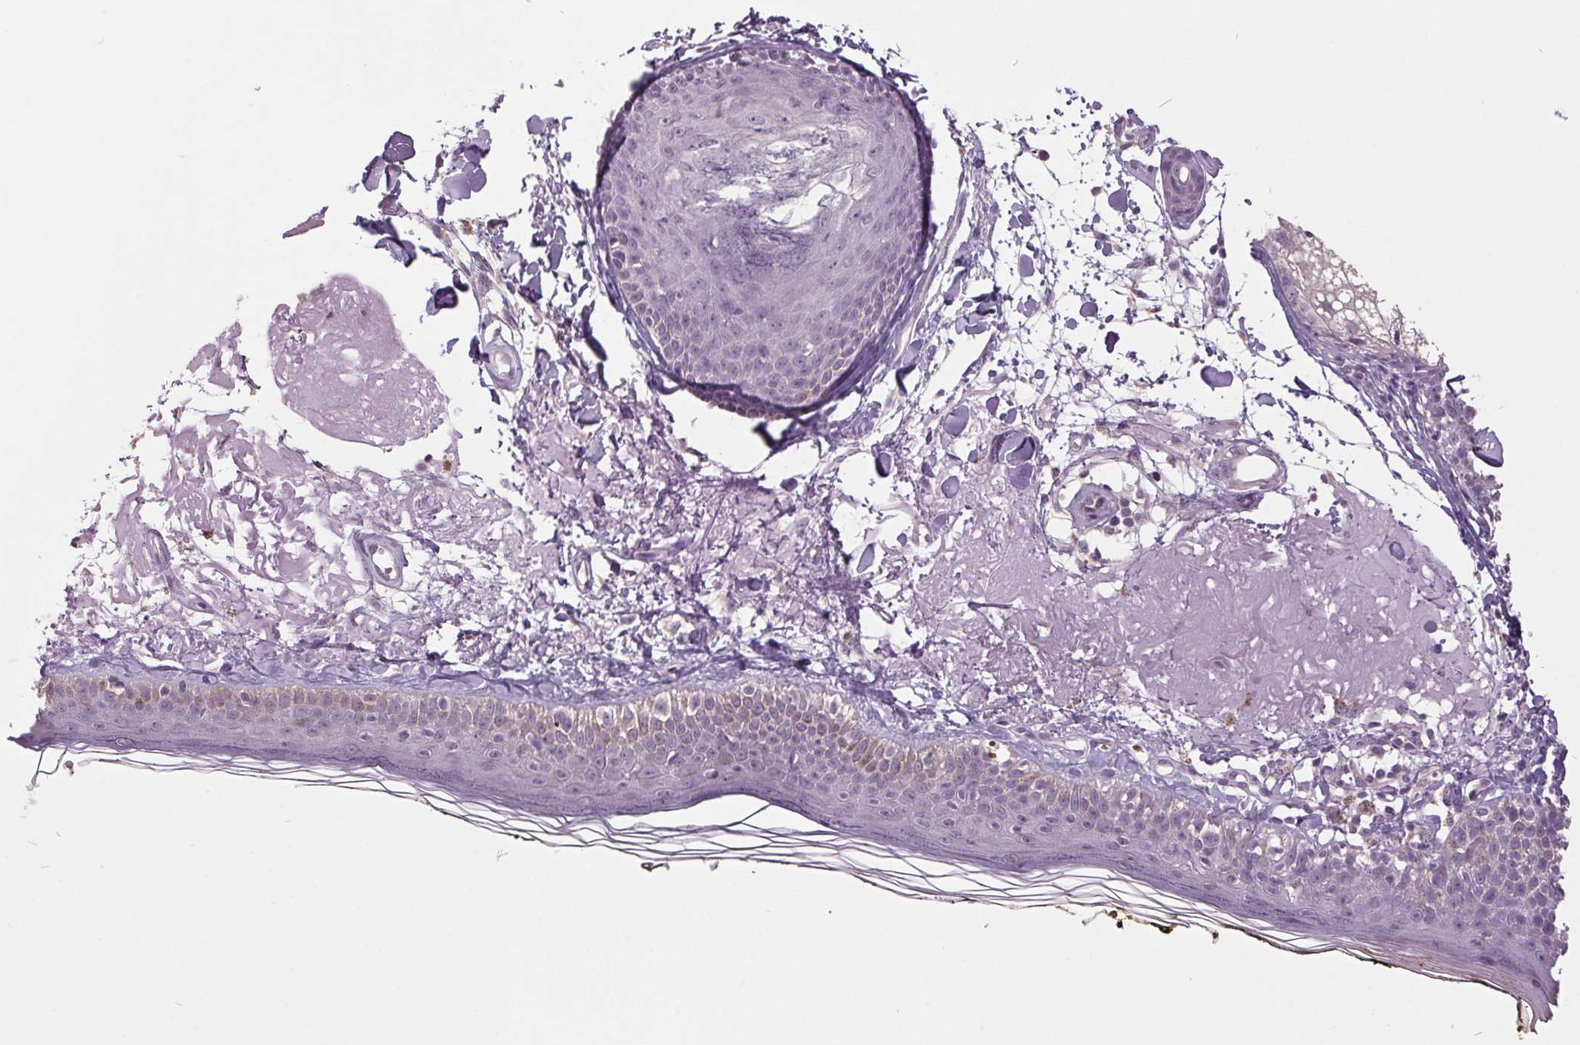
{"staining": {"intensity": "negative", "quantity": "none", "location": "none"}, "tissue": "skin", "cell_type": "Fibroblasts", "image_type": "normal", "snomed": [{"axis": "morphology", "description": "Normal tissue, NOS"}, {"axis": "topography", "description": "Skin"}], "caption": "This photomicrograph is of unremarkable skin stained with immunohistochemistry to label a protein in brown with the nuclei are counter-stained blue. There is no staining in fibroblasts.", "gene": "C2orf16", "patient": {"sex": "male", "age": 76}}